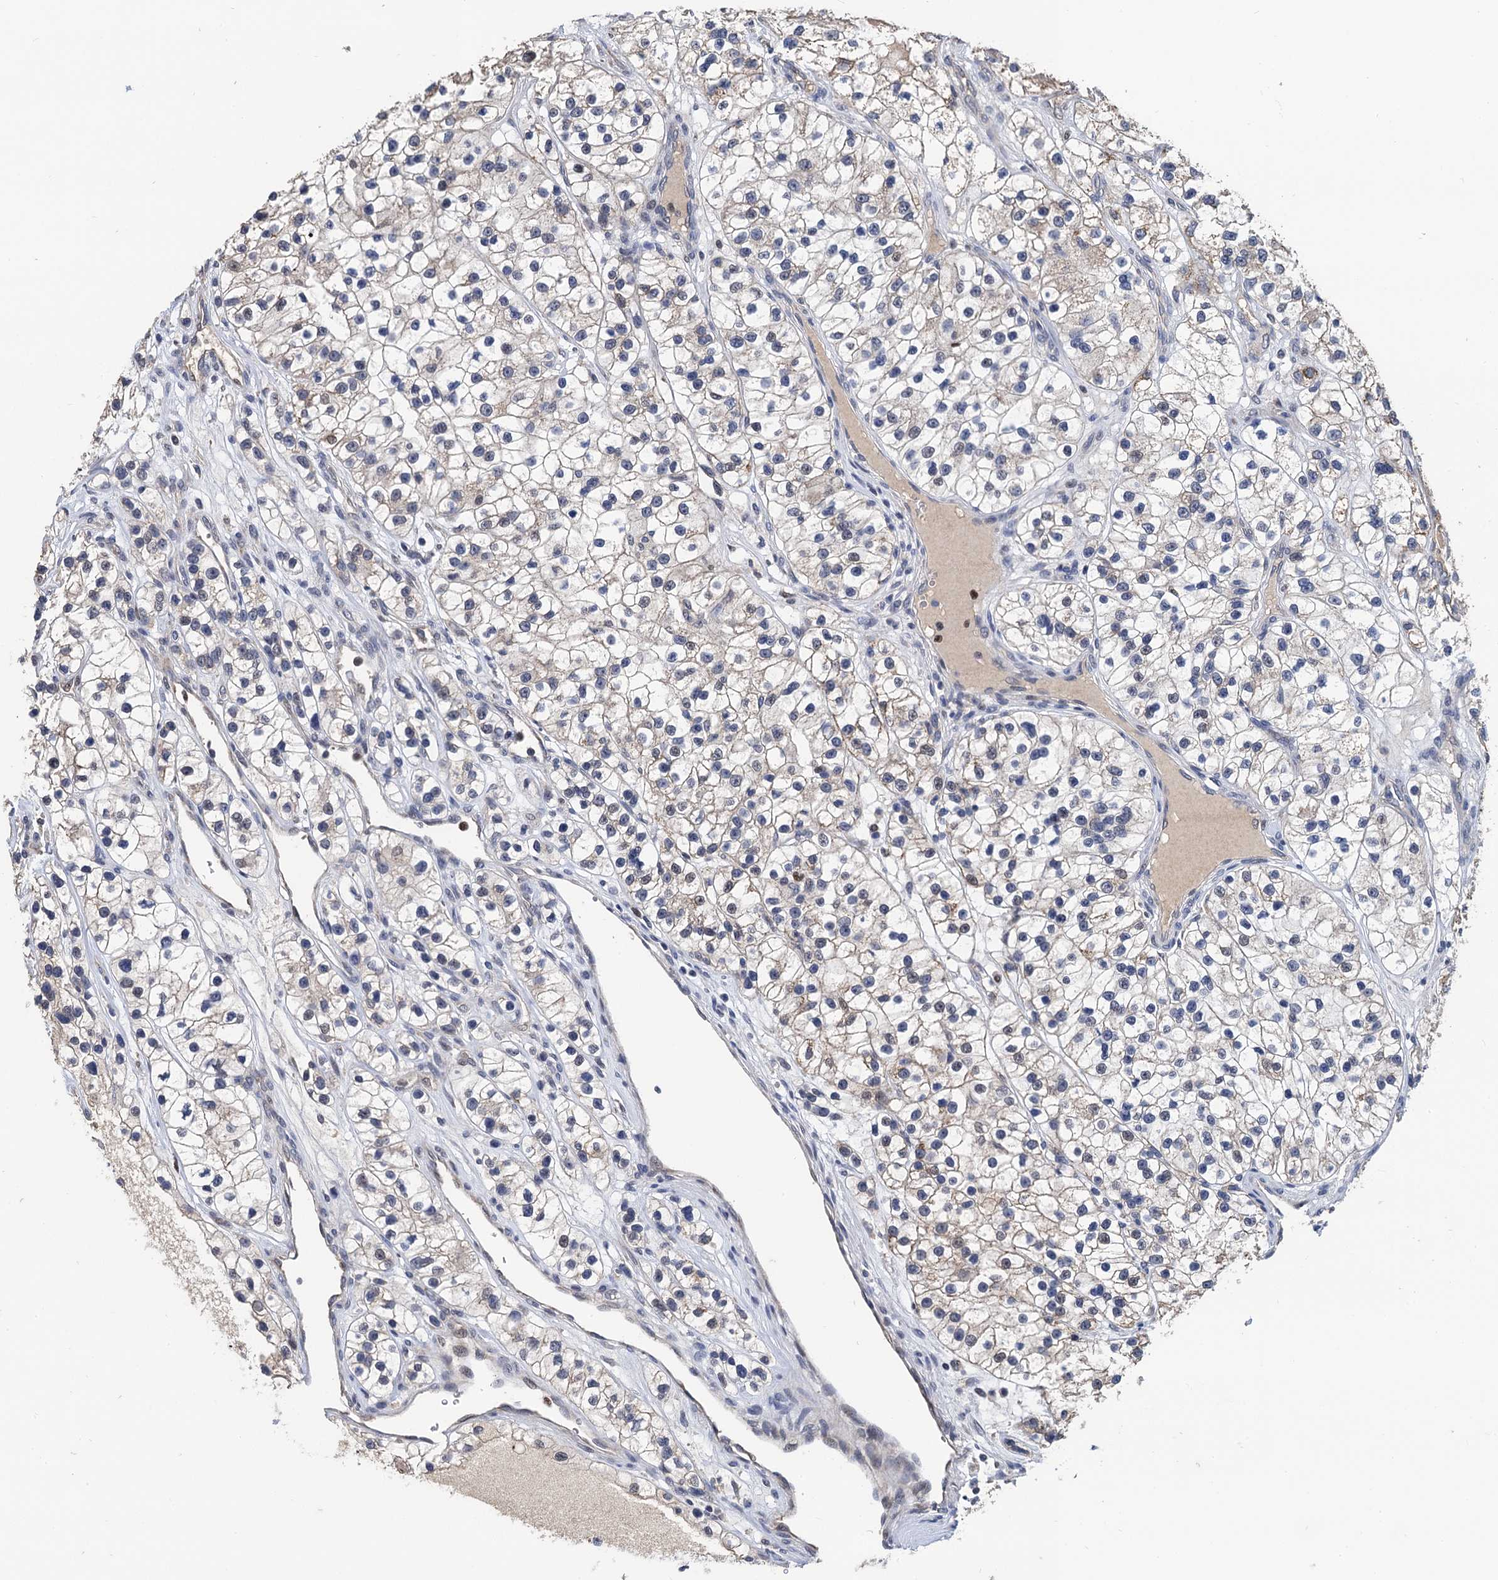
{"staining": {"intensity": "weak", "quantity": "25%-75%", "location": "cytoplasmic/membranous"}, "tissue": "renal cancer", "cell_type": "Tumor cells", "image_type": "cancer", "snomed": [{"axis": "morphology", "description": "Adenocarcinoma, NOS"}, {"axis": "topography", "description": "Kidney"}], "caption": "This is an image of immunohistochemistry staining of renal cancer, which shows weak positivity in the cytoplasmic/membranous of tumor cells.", "gene": "TSEN34", "patient": {"sex": "female", "age": 57}}